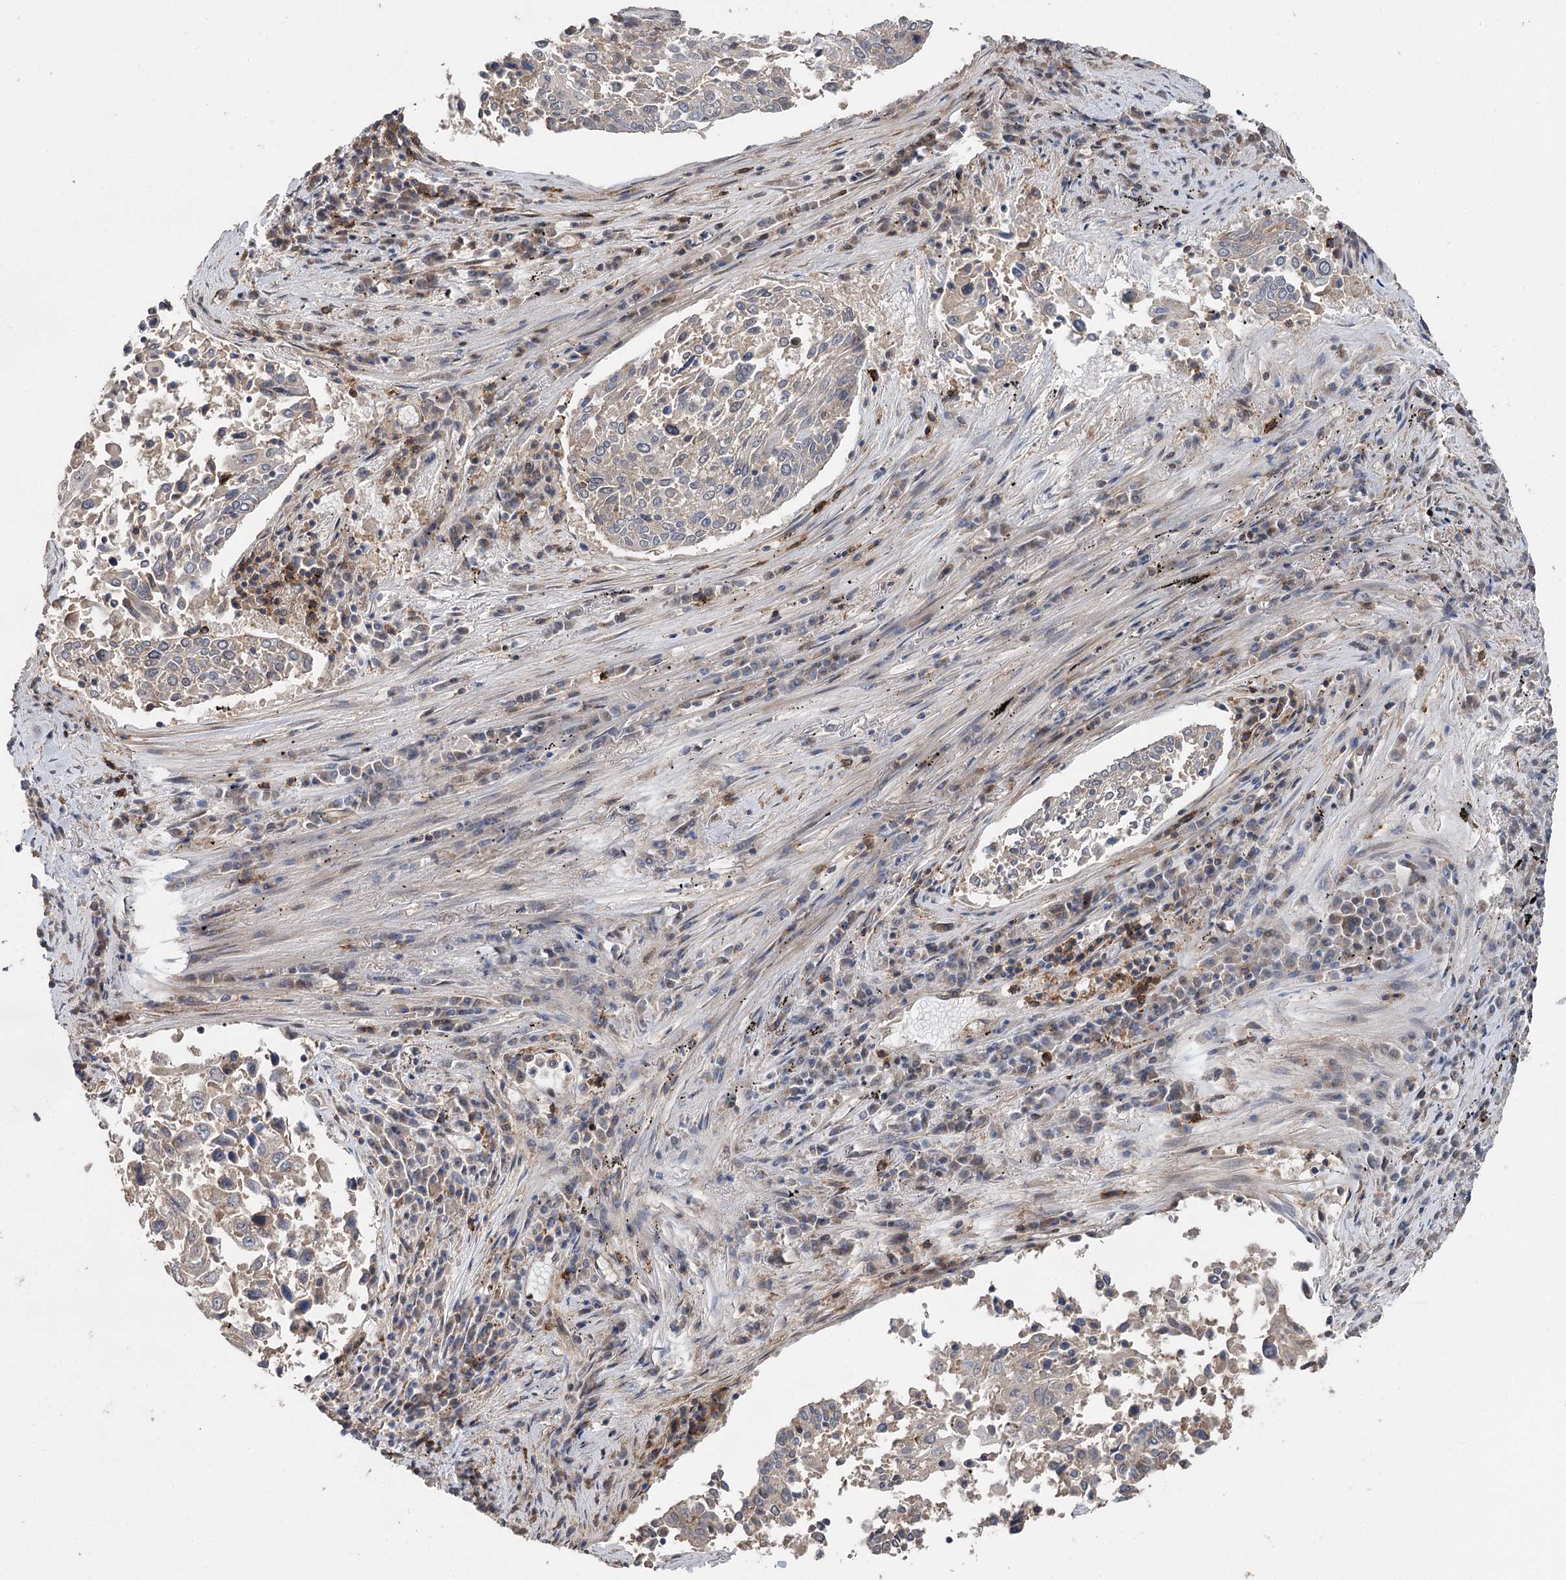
{"staining": {"intensity": "weak", "quantity": "<25%", "location": "cytoplasmic/membranous"}, "tissue": "lung cancer", "cell_type": "Tumor cells", "image_type": "cancer", "snomed": [{"axis": "morphology", "description": "Squamous cell carcinoma, NOS"}, {"axis": "topography", "description": "Lung"}], "caption": "IHC image of human lung cancer (squamous cell carcinoma) stained for a protein (brown), which exhibits no positivity in tumor cells.", "gene": "STX6", "patient": {"sex": "male", "age": 65}}